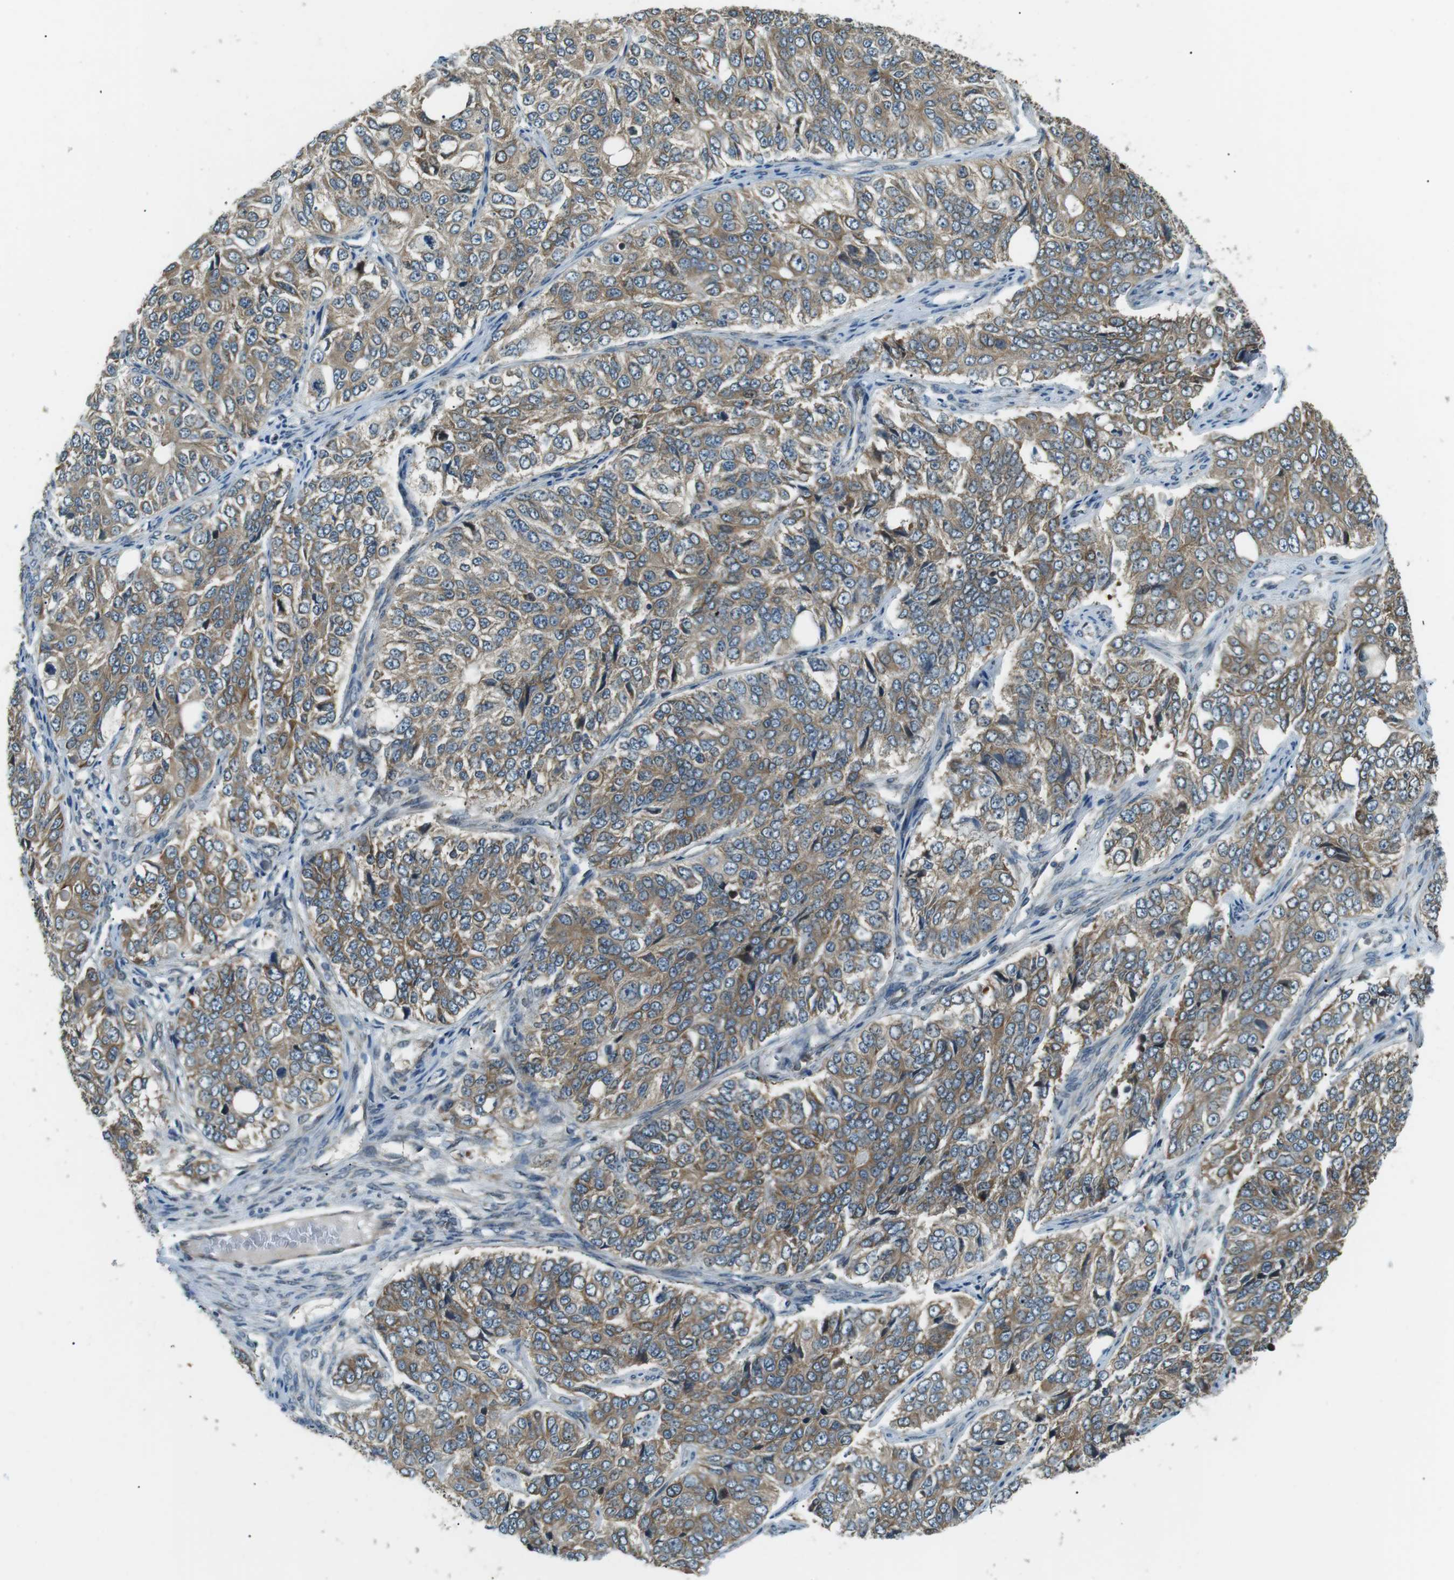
{"staining": {"intensity": "moderate", "quantity": ">75%", "location": "cytoplasmic/membranous"}, "tissue": "ovarian cancer", "cell_type": "Tumor cells", "image_type": "cancer", "snomed": [{"axis": "morphology", "description": "Carcinoma, endometroid"}, {"axis": "topography", "description": "Ovary"}], "caption": "This histopathology image displays IHC staining of ovarian endometroid carcinoma, with medium moderate cytoplasmic/membranous expression in approximately >75% of tumor cells.", "gene": "TMEM74", "patient": {"sex": "female", "age": 51}}